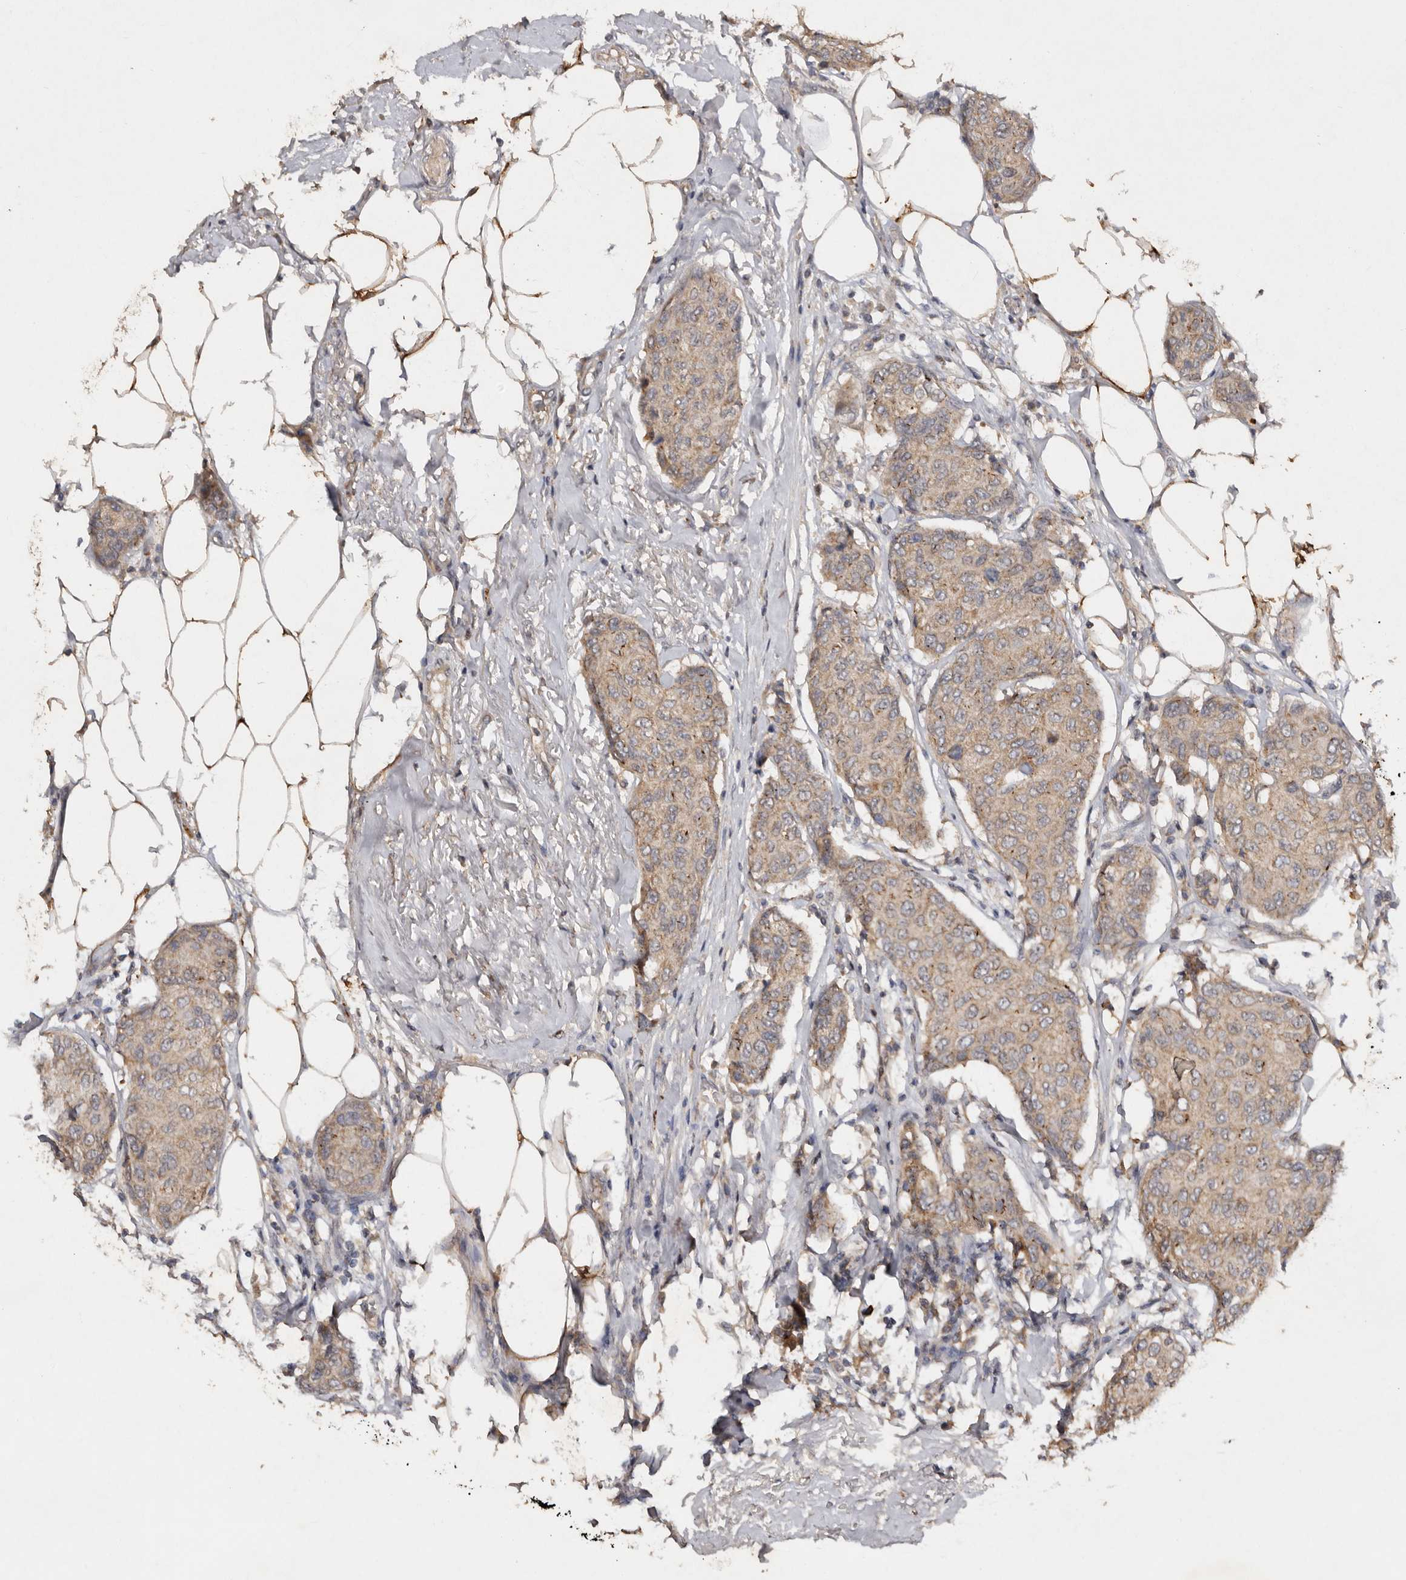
{"staining": {"intensity": "weak", "quantity": ">75%", "location": "cytoplasmic/membranous"}, "tissue": "breast cancer", "cell_type": "Tumor cells", "image_type": "cancer", "snomed": [{"axis": "morphology", "description": "Duct carcinoma"}, {"axis": "topography", "description": "Breast"}], "caption": "Immunohistochemical staining of human intraductal carcinoma (breast) reveals low levels of weak cytoplasmic/membranous protein expression in approximately >75% of tumor cells.", "gene": "EDEM1", "patient": {"sex": "female", "age": 80}}